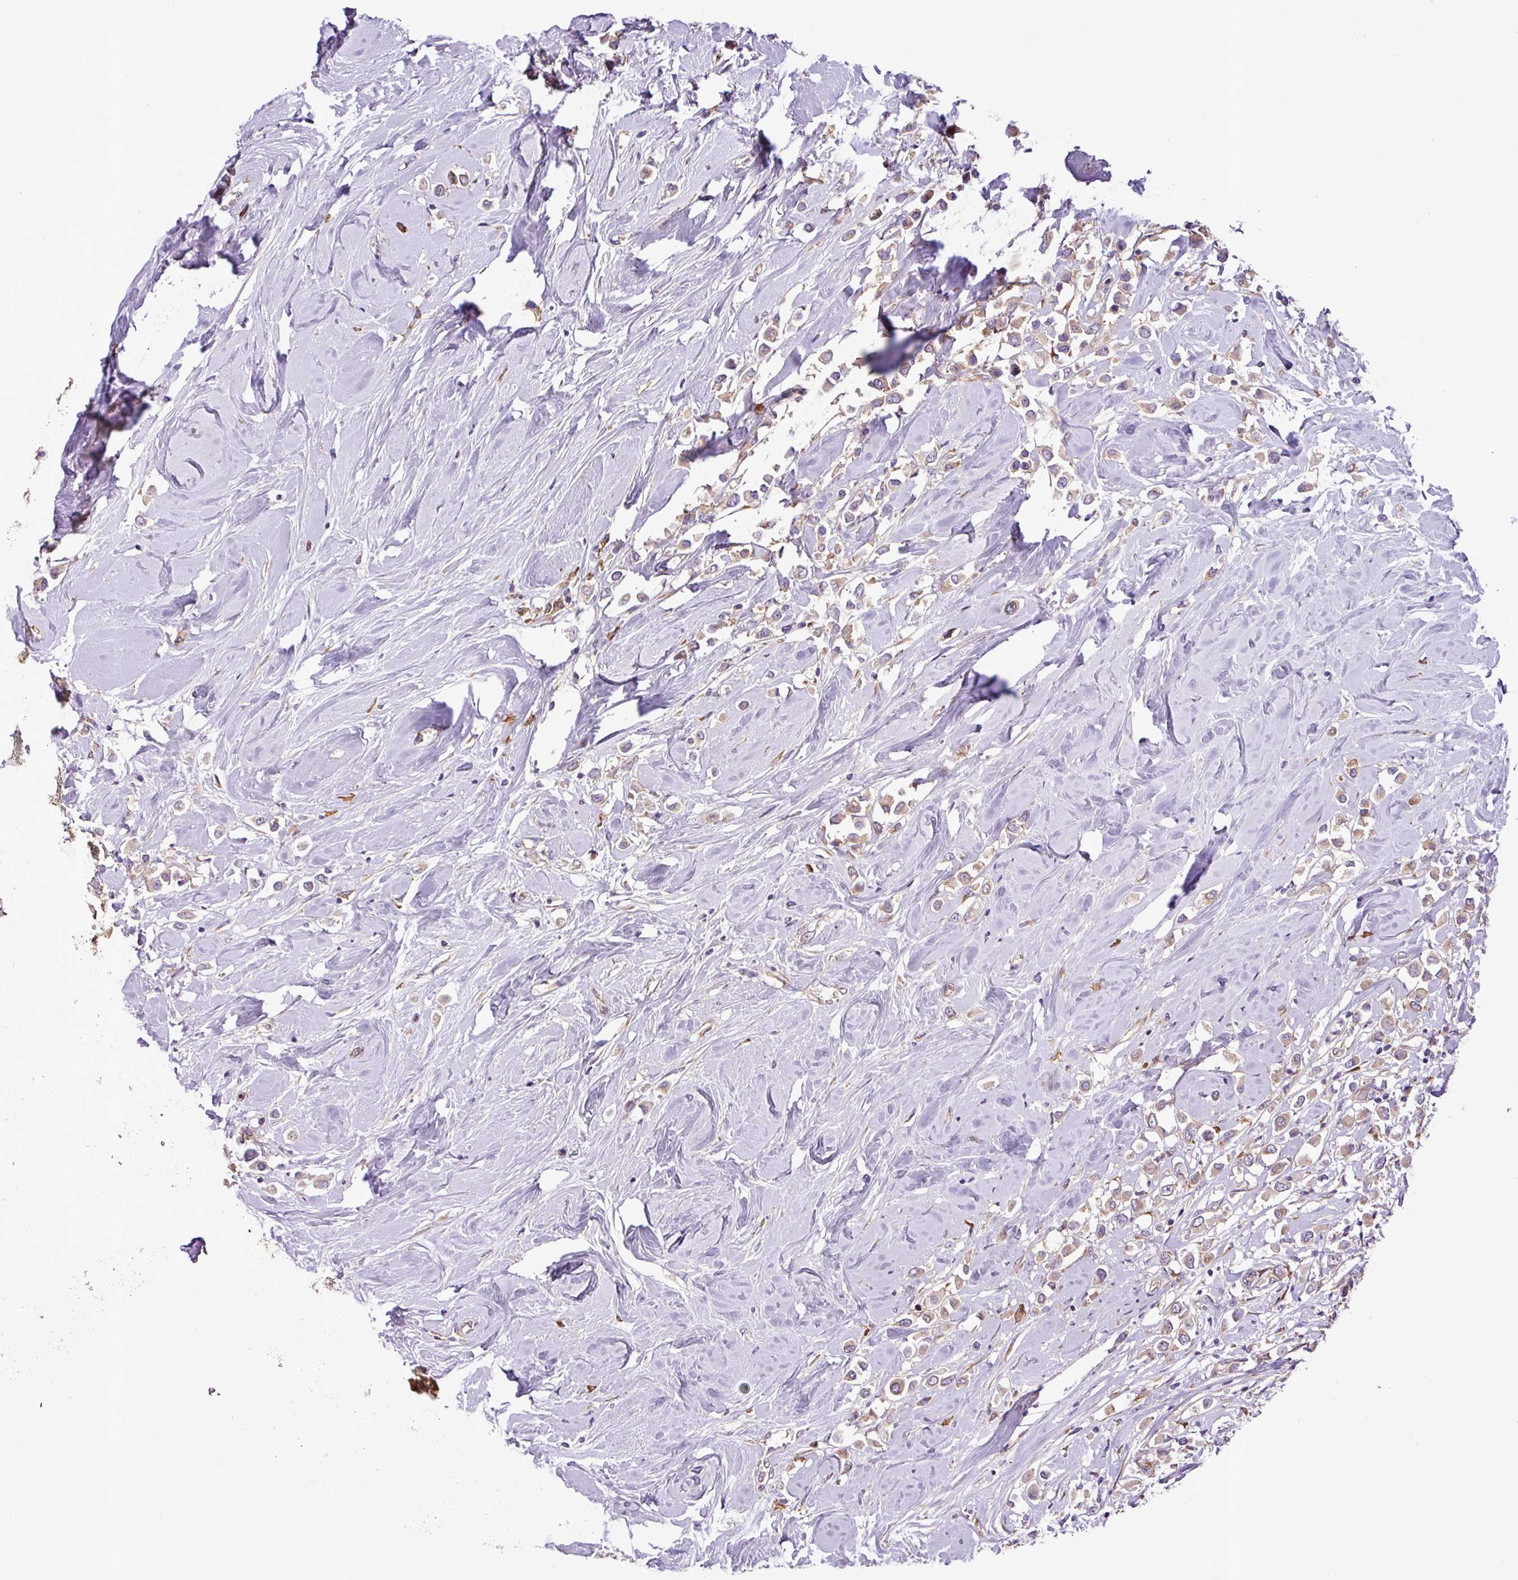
{"staining": {"intensity": "weak", "quantity": ">75%", "location": "cytoplasmic/membranous"}, "tissue": "breast cancer", "cell_type": "Tumor cells", "image_type": "cancer", "snomed": [{"axis": "morphology", "description": "Duct carcinoma"}, {"axis": "topography", "description": "Breast"}], "caption": "Immunohistochemical staining of breast cancer shows low levels of weak cytoplasmic/membranous staining in approximately >75% of tumor cells. (IHC, brightfield microscopy, high magnification).", "gene": "RPL13", "patient": {"sex": "female", "age": 61}}